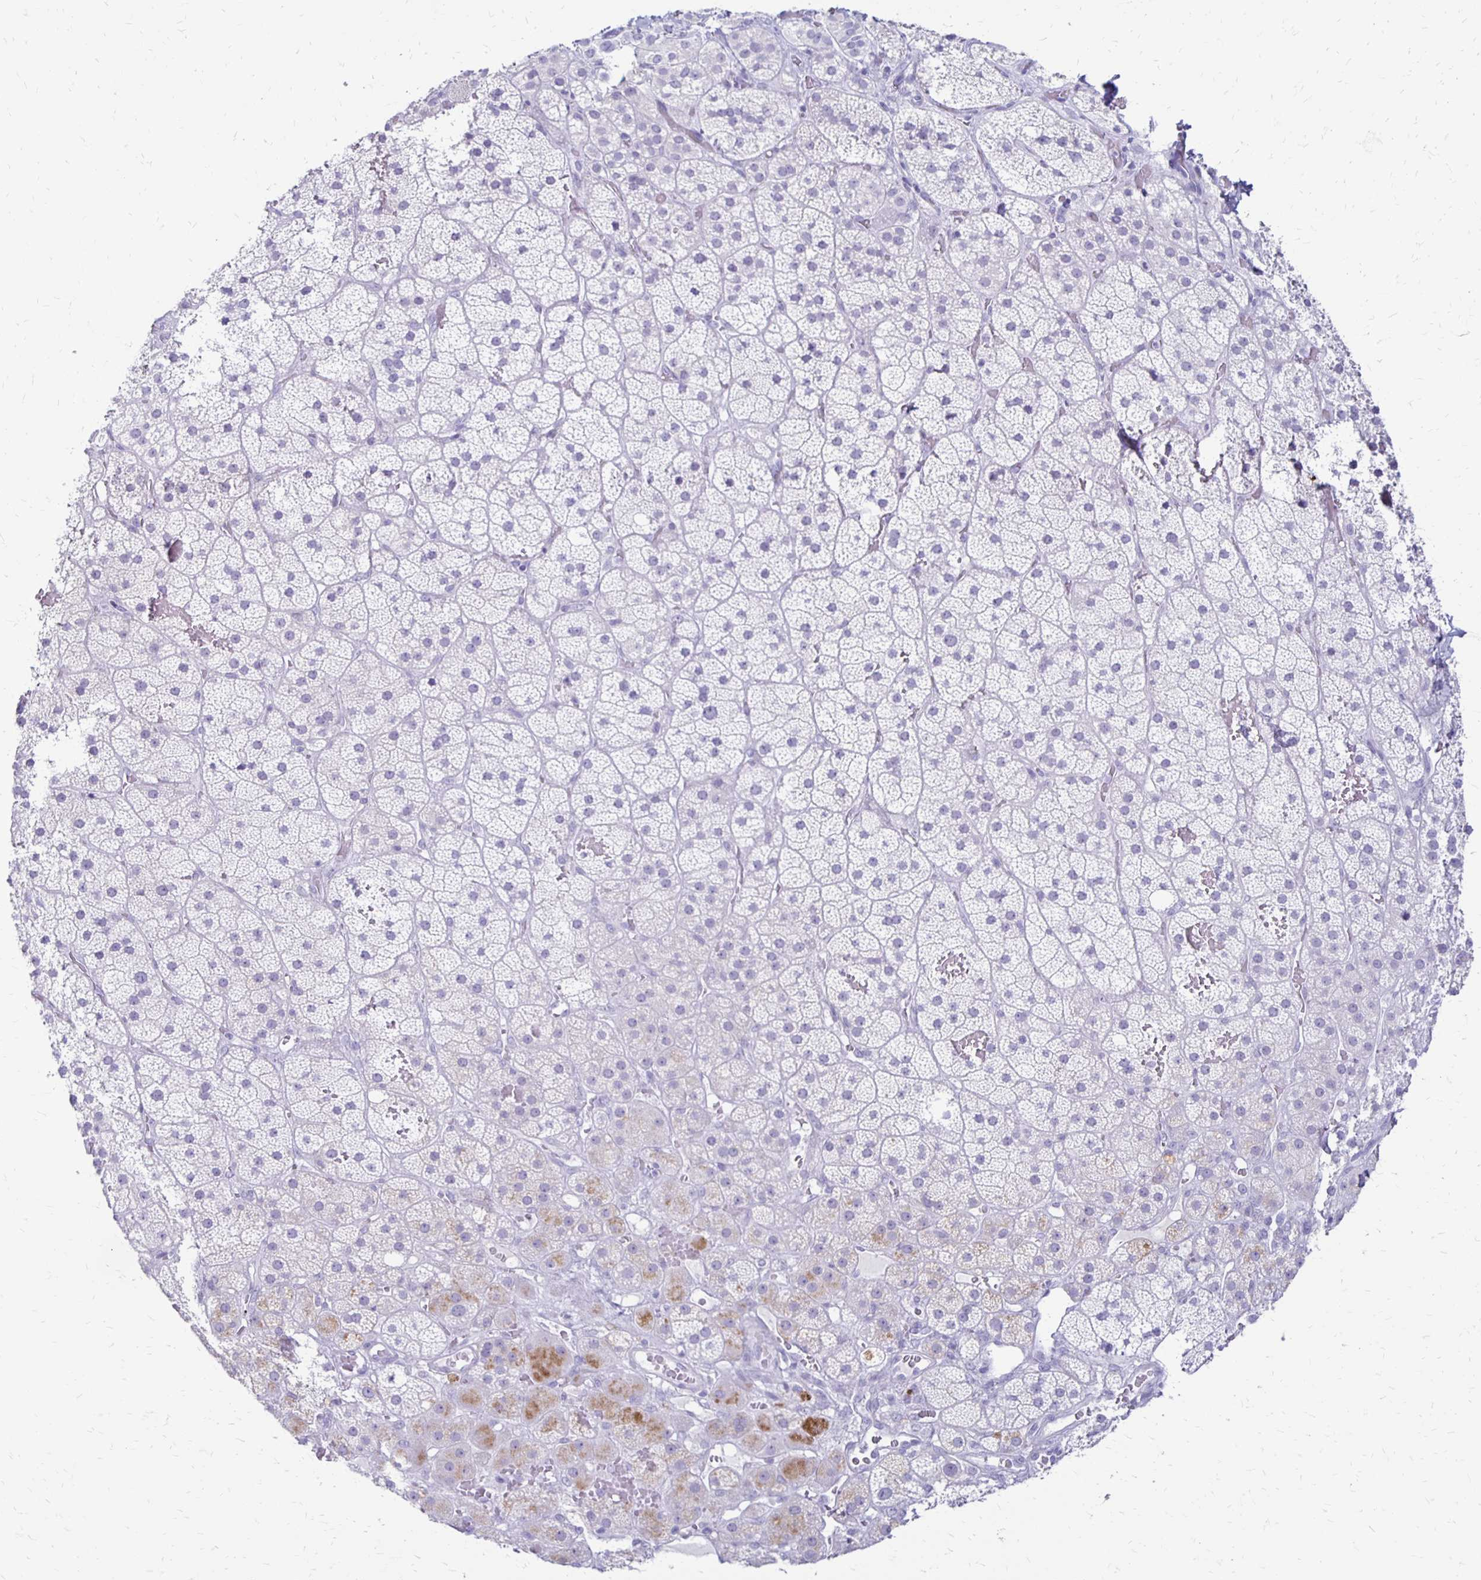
{"staining": {"intensity": "moderate", "quantity": "<25%", "location": "cytoplasmic/membranous"}, "tissue": "adrenal gland", "cell_type": "Glandular cells", "image_type": "normal", "snomed": [{"axis": "morphology", "description": "Normal tissue, NOS"}, {"axis": "topography", "description": "Adrenal gland"}], "caption": "This is a photomicrograph of immunohistochemistry staining of unremarkable adrenal gland, which shows moderate staining in the cytoplasmic/membranous of glandular cells.", "gene": "RYR1", "patient": {"sex": "male", "age": 57}}